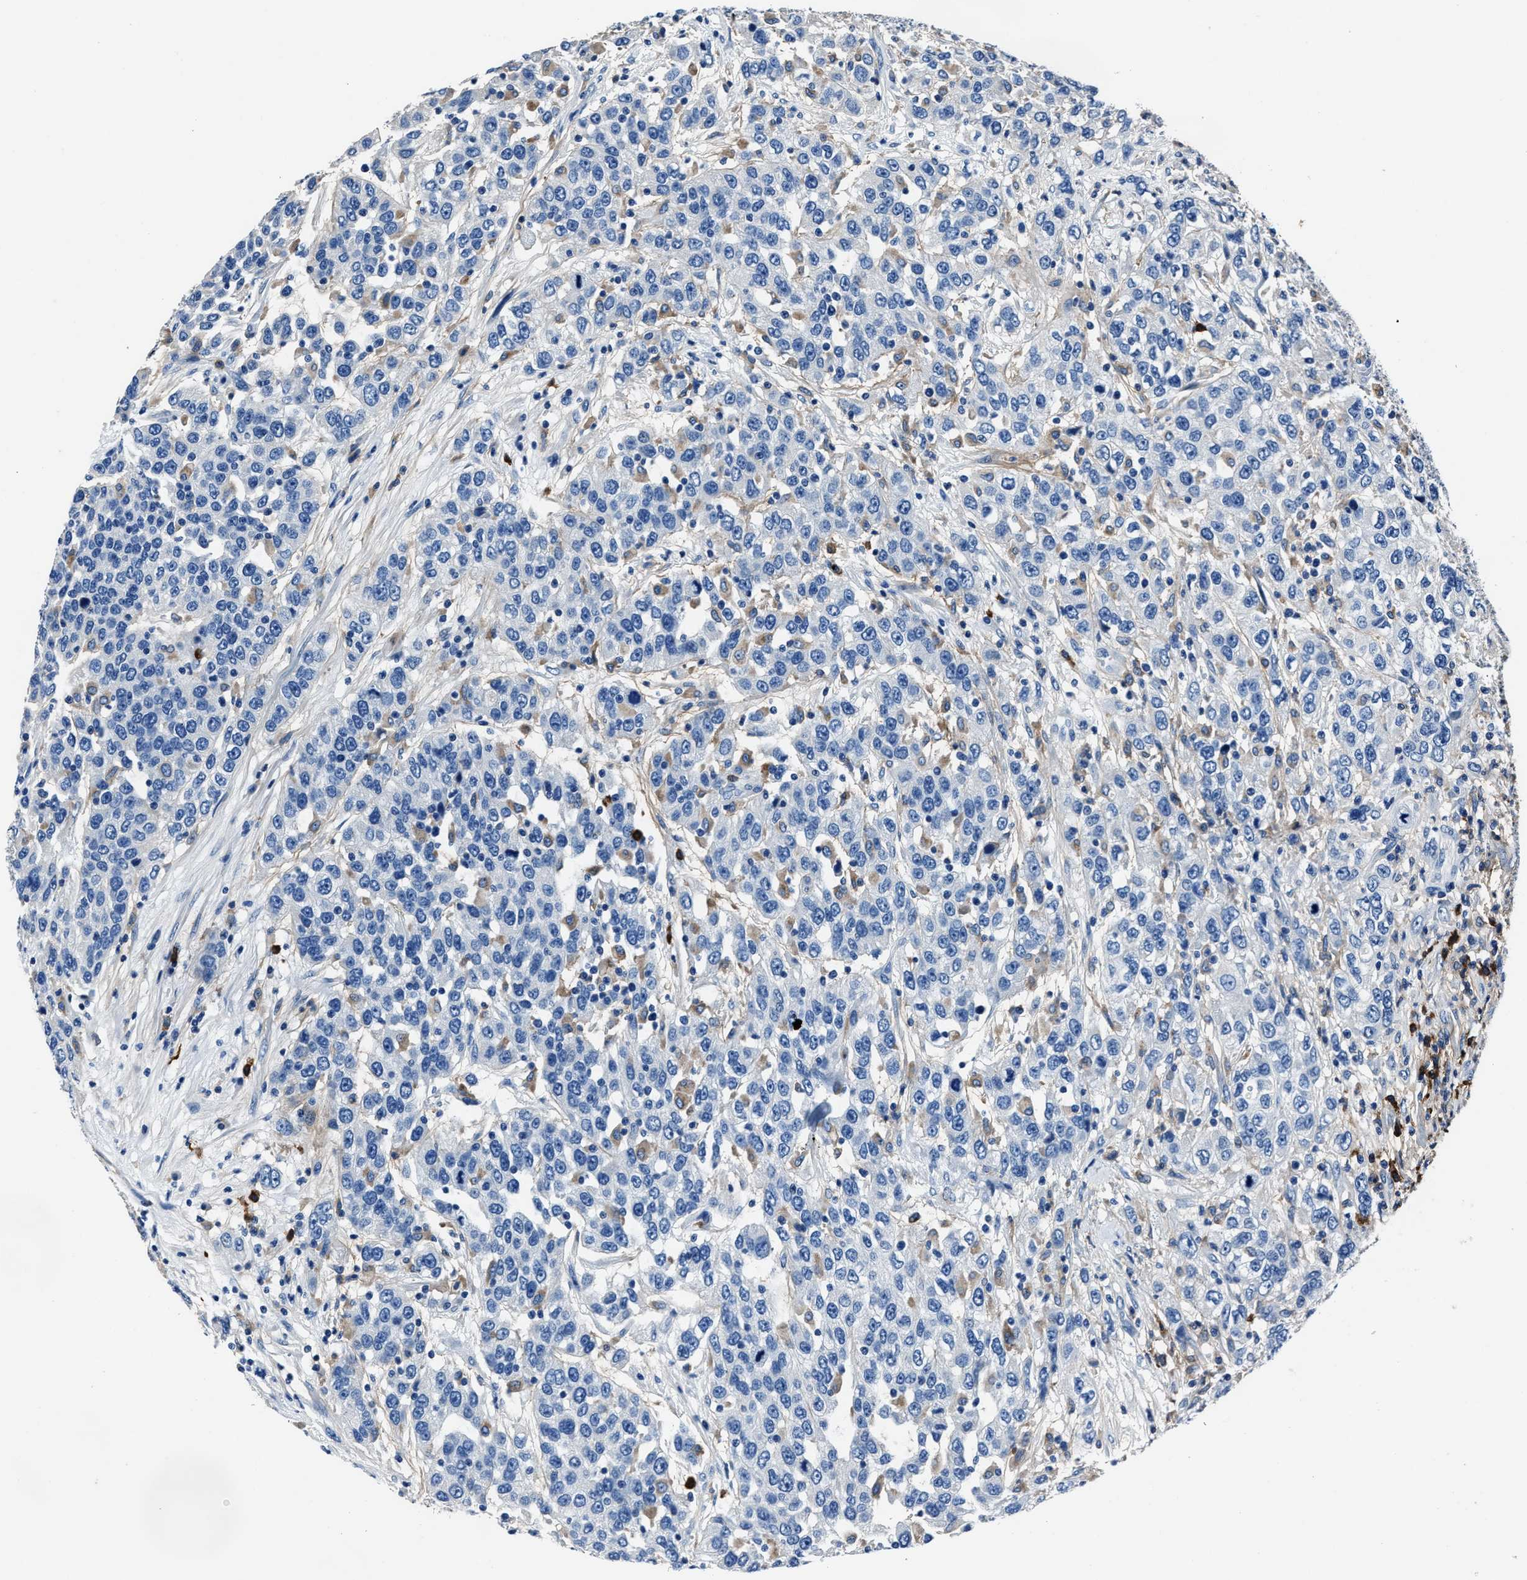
{"staining": {"intensity": "negative", "quantity": "none", "location": "none"}, "tissue": "urothelial cancer", "cell_type": "Tumor cells", "image_type": "cancer", "snomed": [{"axis": "morphology", "description": "Urothelial carcinoma, High grade"}, {"axis": "topography", "description": "Urinary bladder"}], "caption": "A high-resolution histopathology image shows IHC staining of urothelial cancer, which demonstrates no significant expression in tumor cells. The staining was performed using DAB (3,3'-diaminobenzidine) to visualize the protein expression in brown, while the nuclei were stained in blue with hematoxylin (Magnification: 20x).", "gene": "FGL2", "patient": {"sex": "female", "age": 80}}